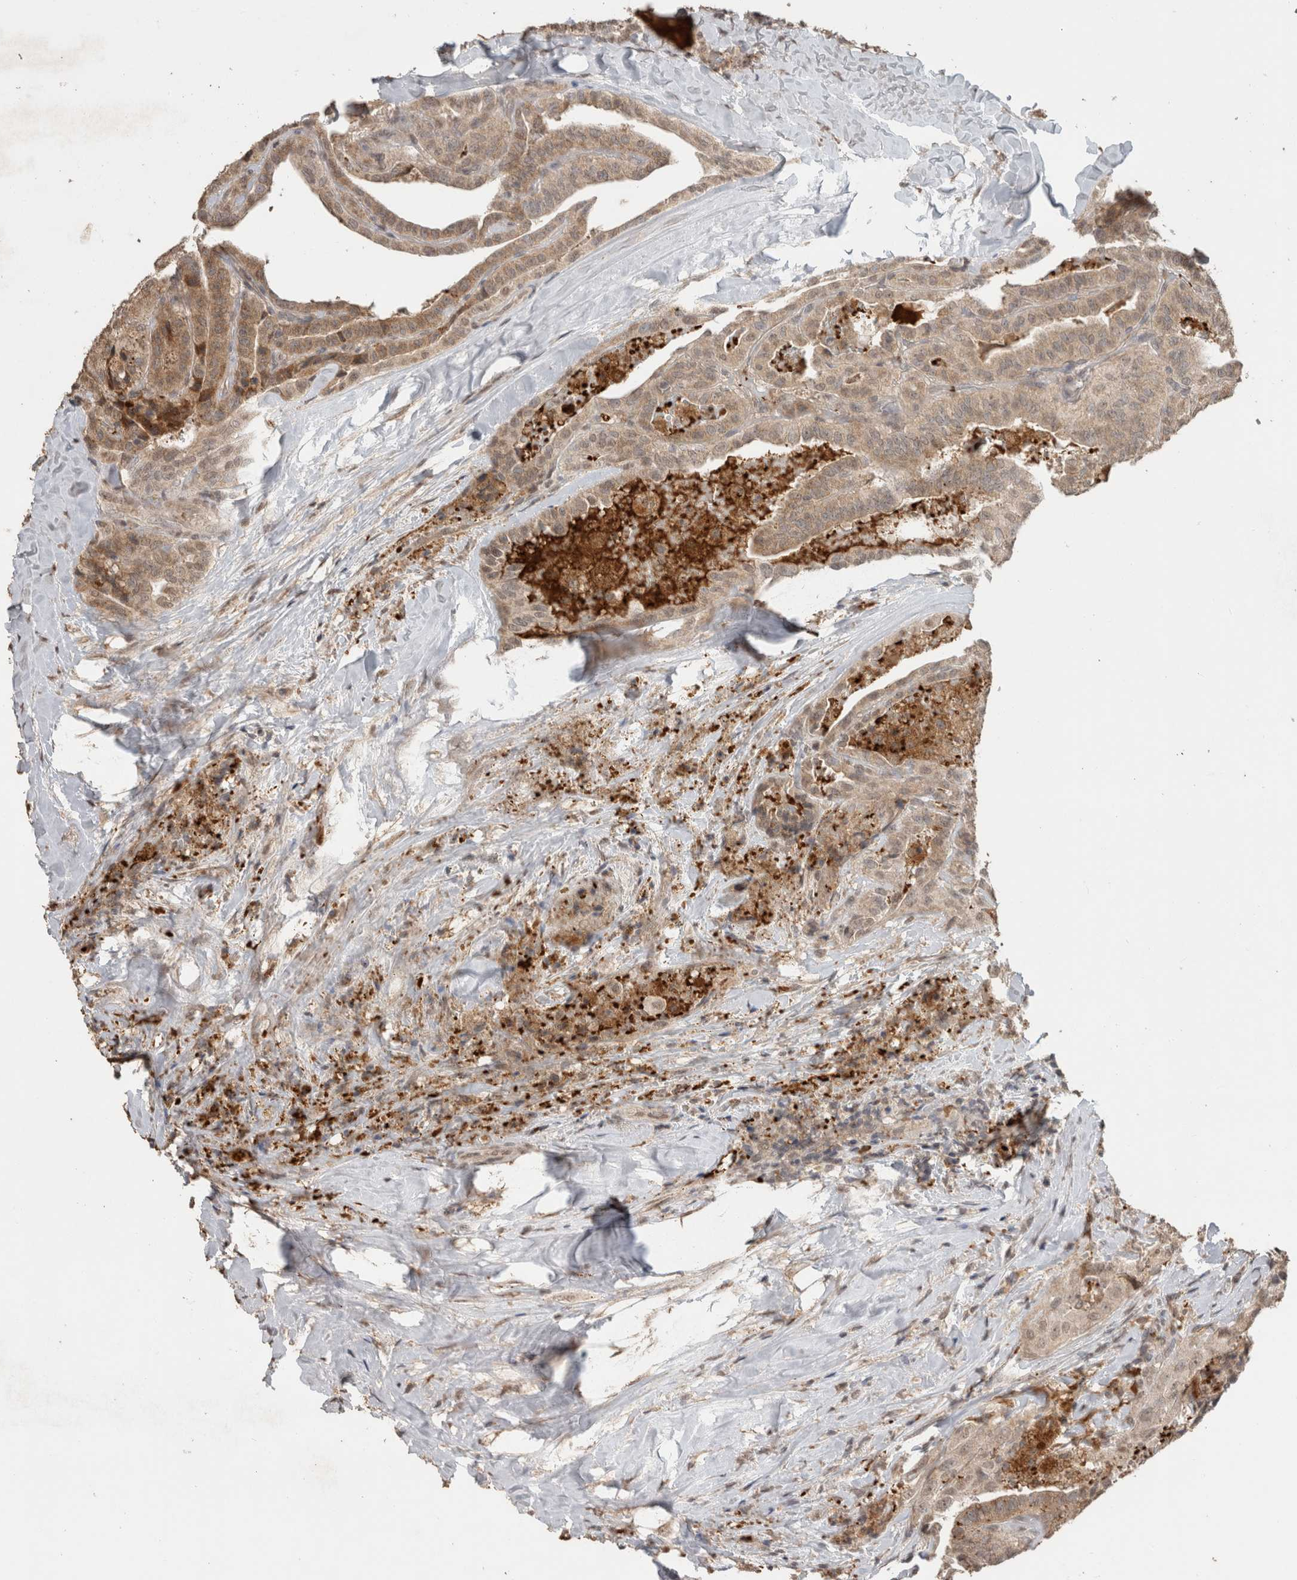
{"staining": {"intensity": "moderate", "quantity": ">75%", "location": "cytoplasmic/membranous"}, "tissue": "thyroid cancer", "cell_type": "Tumor cells", "image_type": "cancer", "snomed": [{"axis": "morphology", "description": "Papillary adenocarcinoma, NOS"}, {"axis": "topography", "description": "Thyroid gland"}], "caption": "Tumor cells show moderate cytoplasmic/membranous staining in approximately >75% of cells in thyroid cancer.", "gene": "FAM3A", "patient": {"sex": "male", "age": 77}}